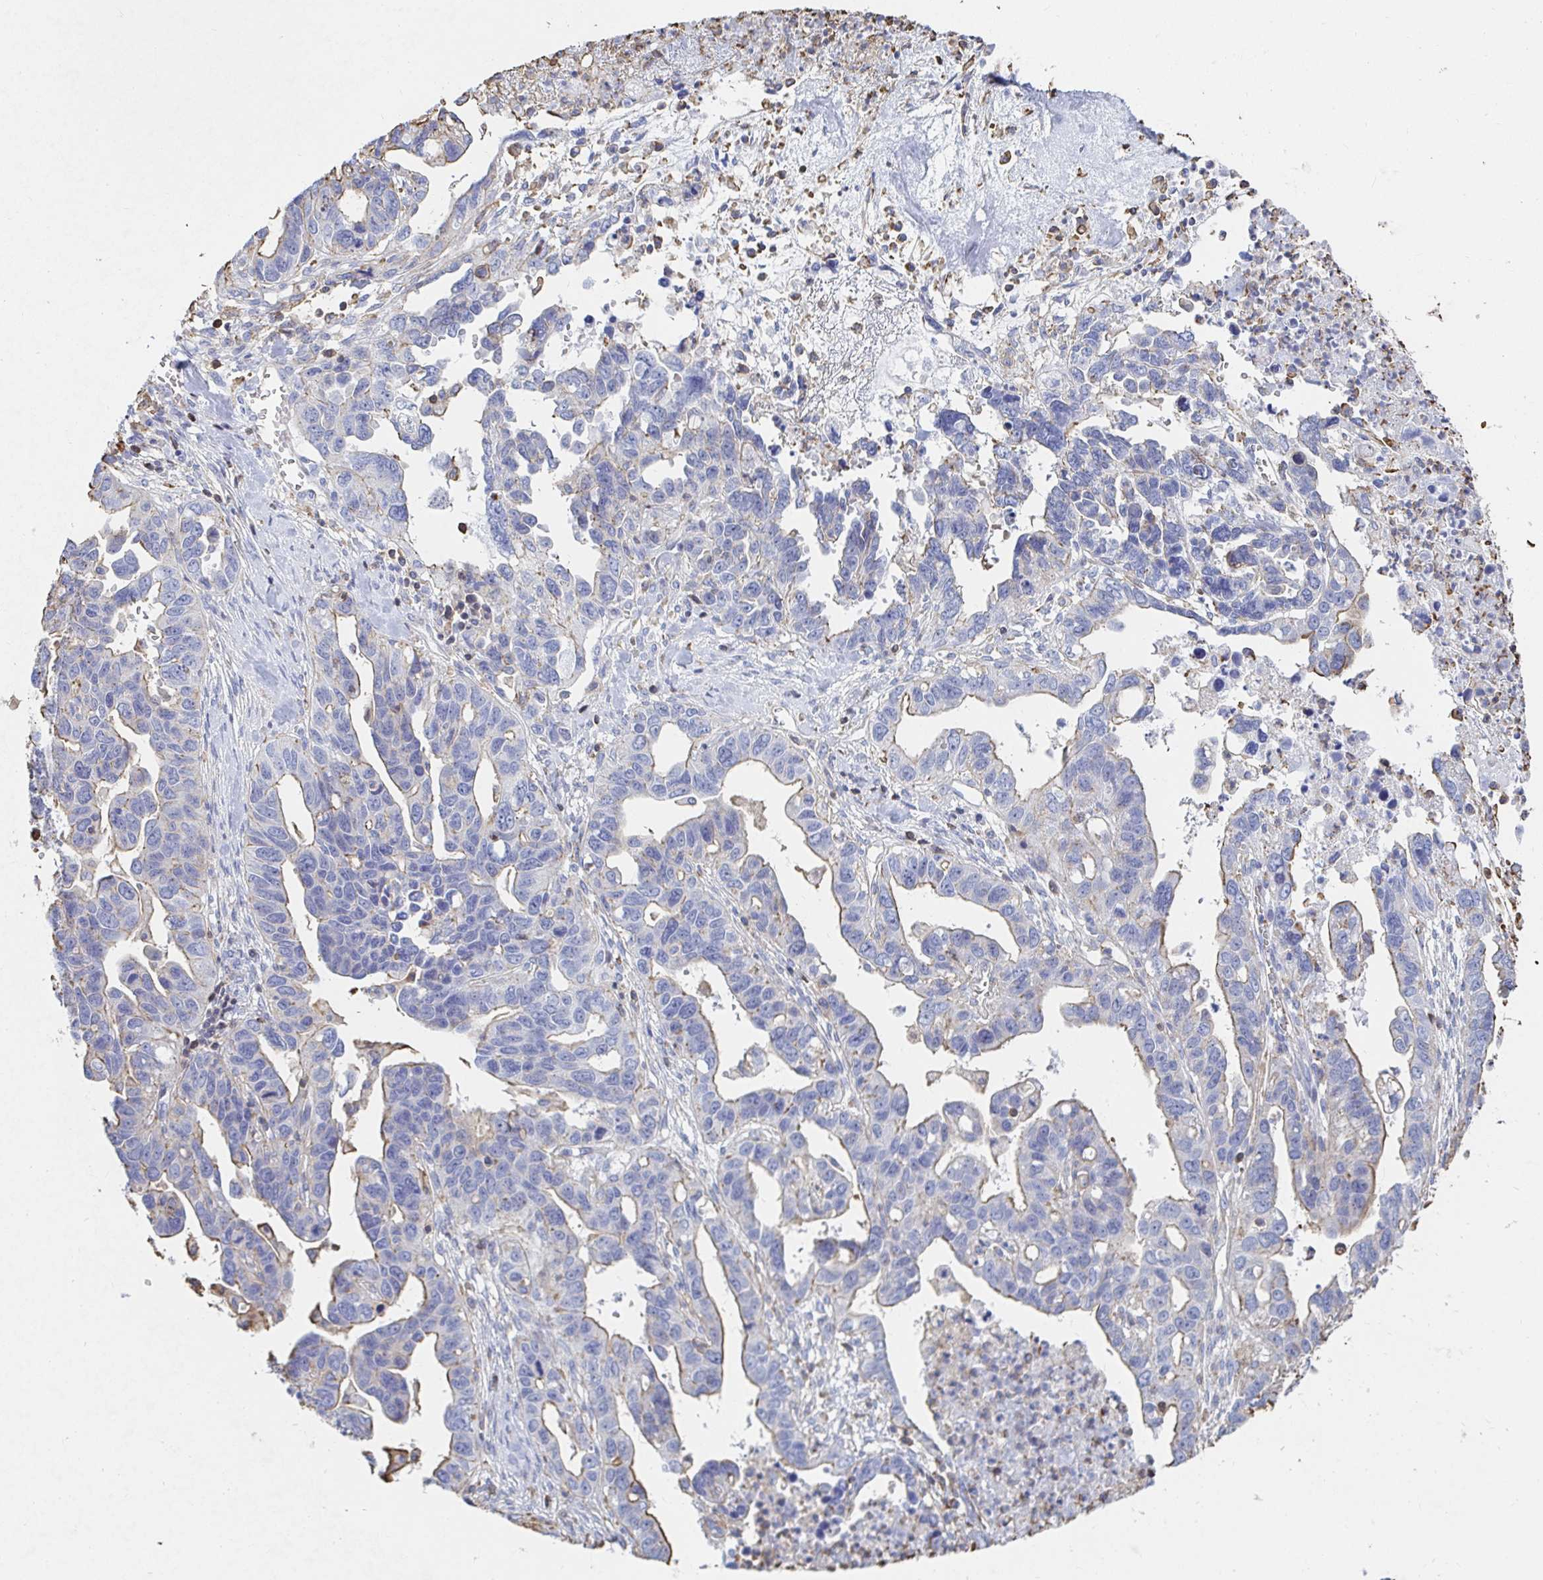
{"staining": {"intensity": "weak", "quantity": "25%-75%", "location": "cytoplasmic/membranous"}, "tissue": "ovarian cancer", "cell_type": "Tumor cells", "image_type": "cancer", "snomed": [{"axis": "morphology", "description": "Cystadenocarcinoma, serous, NOS"}, {"axis": "topography", "description": "Ovary"}], "caption": "IHC photomicrograph of human ovarian serous cystadenocarcinoma stained for a protein (brown), which exhibits low levels of weak cytoplasmic/membranous positivity in approximately 25%-75% of tumor cells.", "gene": "PTPN14", "patient": {"sex": "female", "age": 69}}